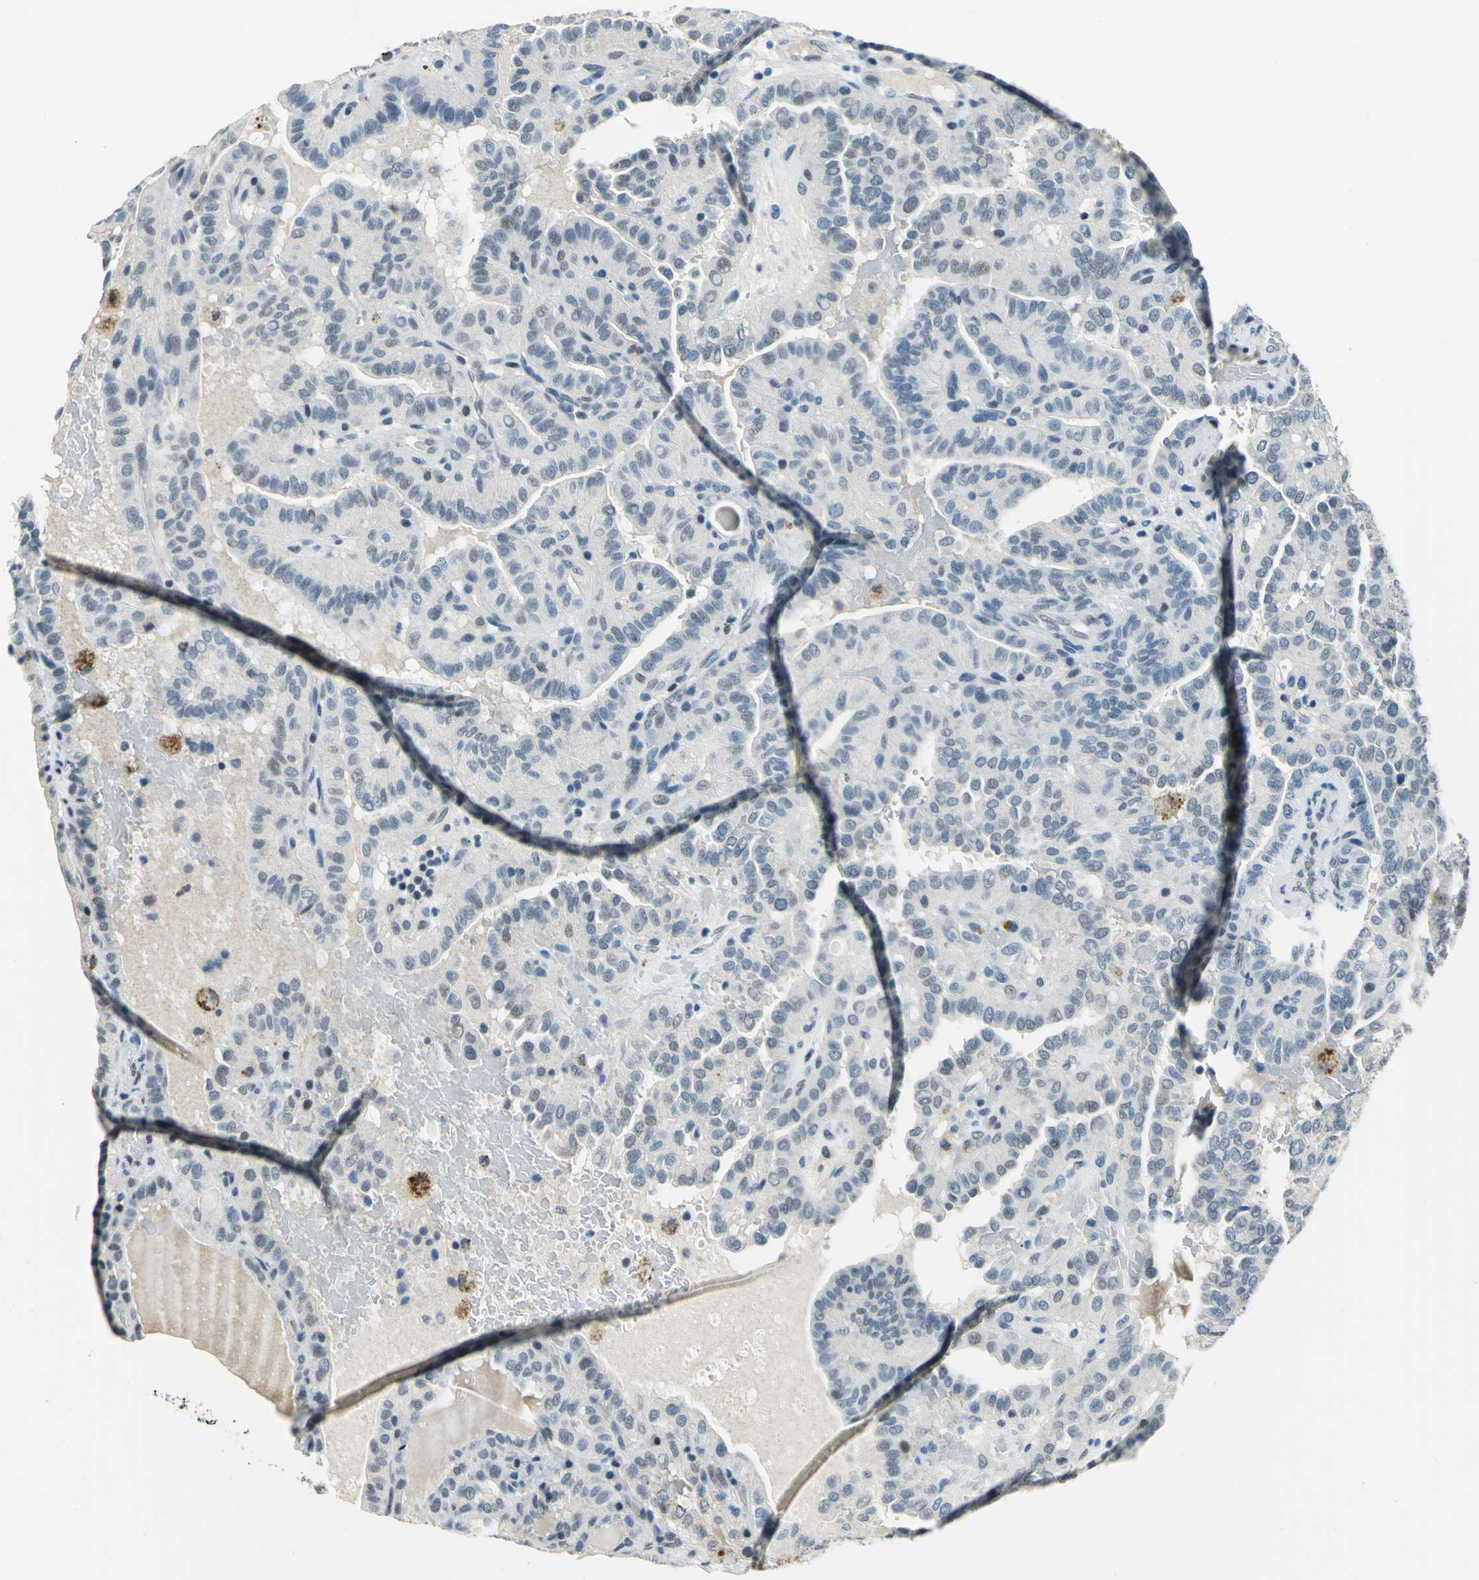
{"staining": {"intensity": "negative", "quantity": "none", "location": "none"}, "tissue": "thyroid cancer", "cell_type": "Tumor cells", "image_type": "cancer", "snomed": [{"axis": "morphology", "description": "Papillary adenocarcinoma, NOS"}, {"axis": "topography", "description": "Thyroid gland"}], "caption": "The IHC image has no significant staining in tumor cells of thyroid cancer (papillary adenocarcinoma) tissue.", "gene": "RAD17", "patient": {"sex": "male", "age": 77}}